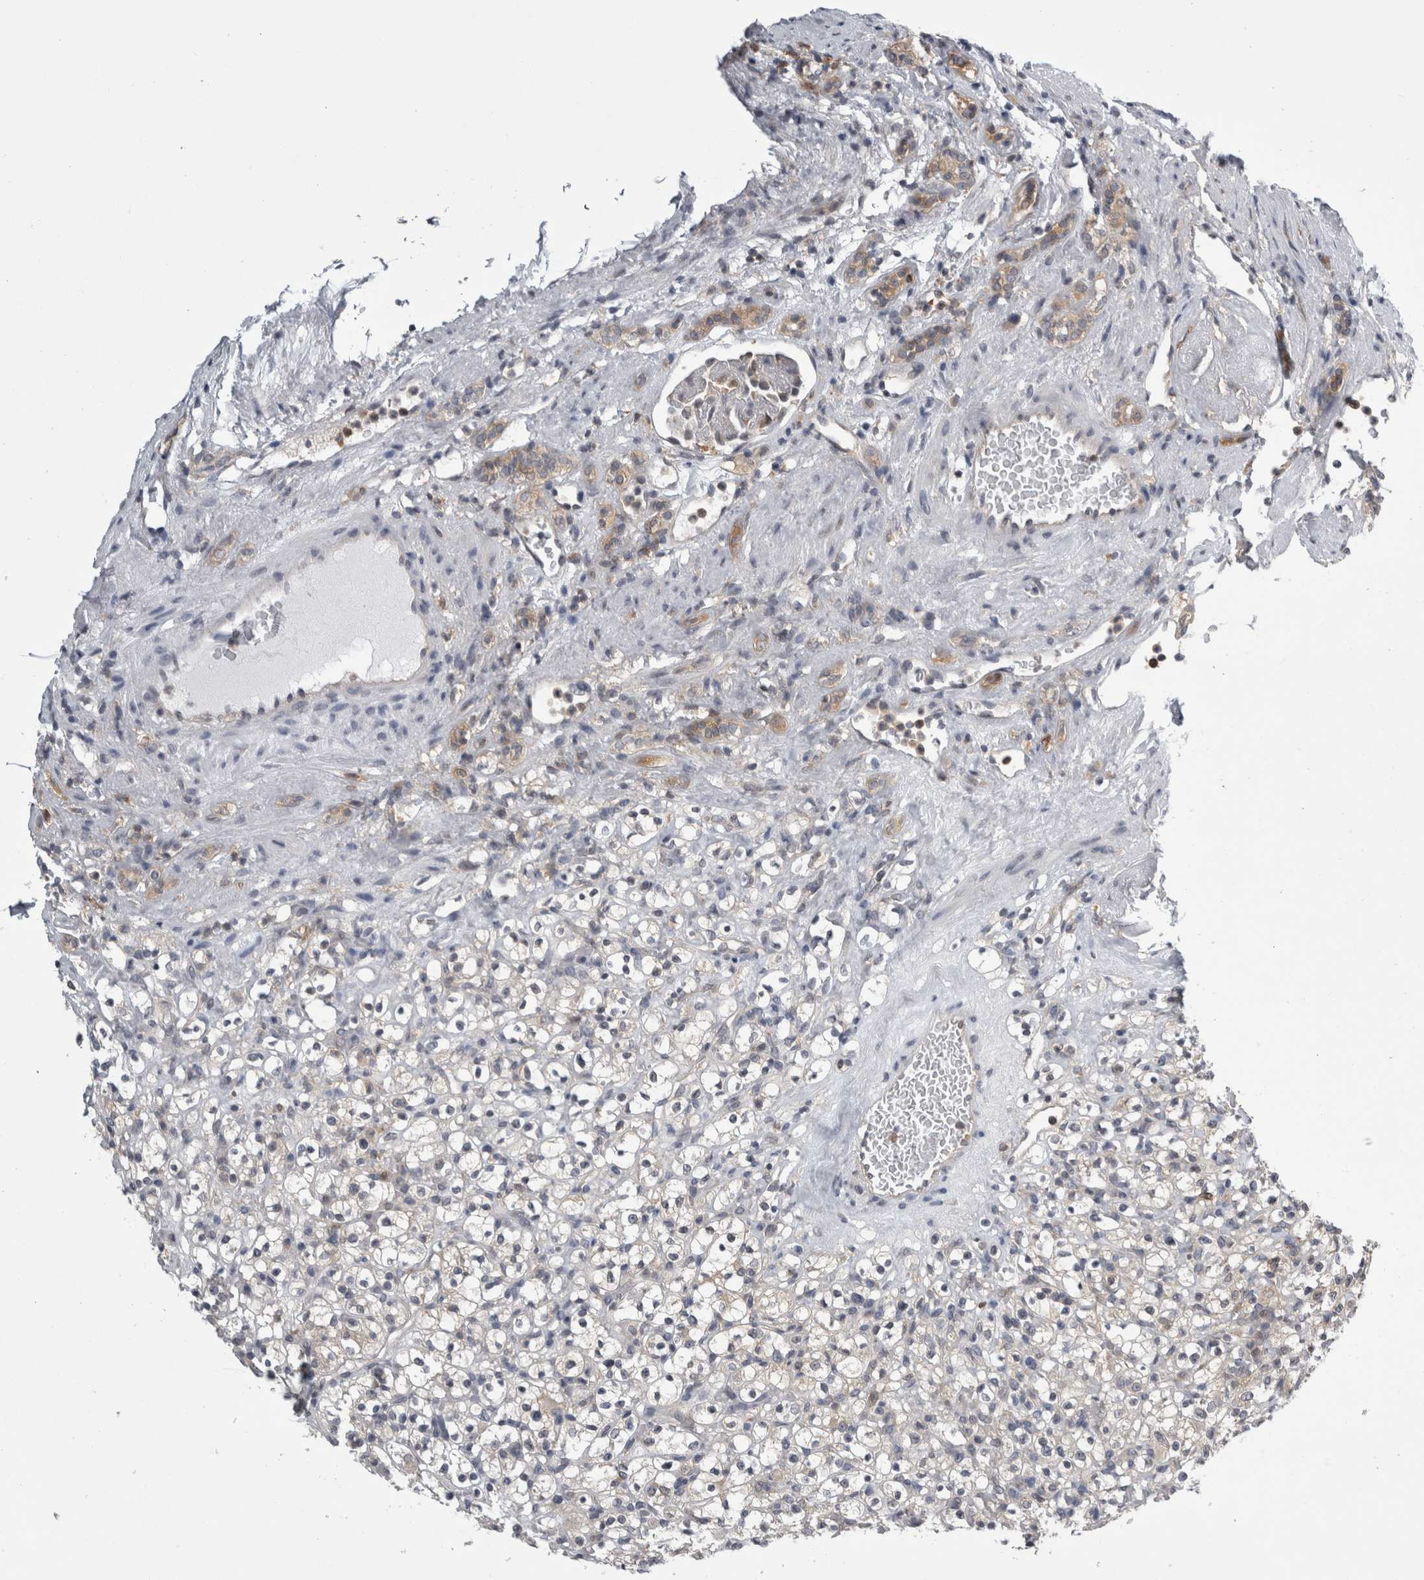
{"staining": {"intensity": "negative", "quantity": "none", "location": "none"}, "tissue": "renal cancer", "cell_type": "Tumor cells", "image_type": "cancer", "snomed": [{"axis": "morphology", "description": "Normal tissue, NOS"}, {"axis": "morphology", "description": "Adenocarcinoma, NOS"}, {"axis": "topography", "description": "Kidney"}], "caption": "Tumor cells show no significant protein staining in renal adenocarcinoma. Brightfield microscopy of IHC stained with DAB (brown) and hematoxylin (blue), captured at high magnification.", "gene": "CACYBP", "patient": {"sex": "female", "age": 72}}